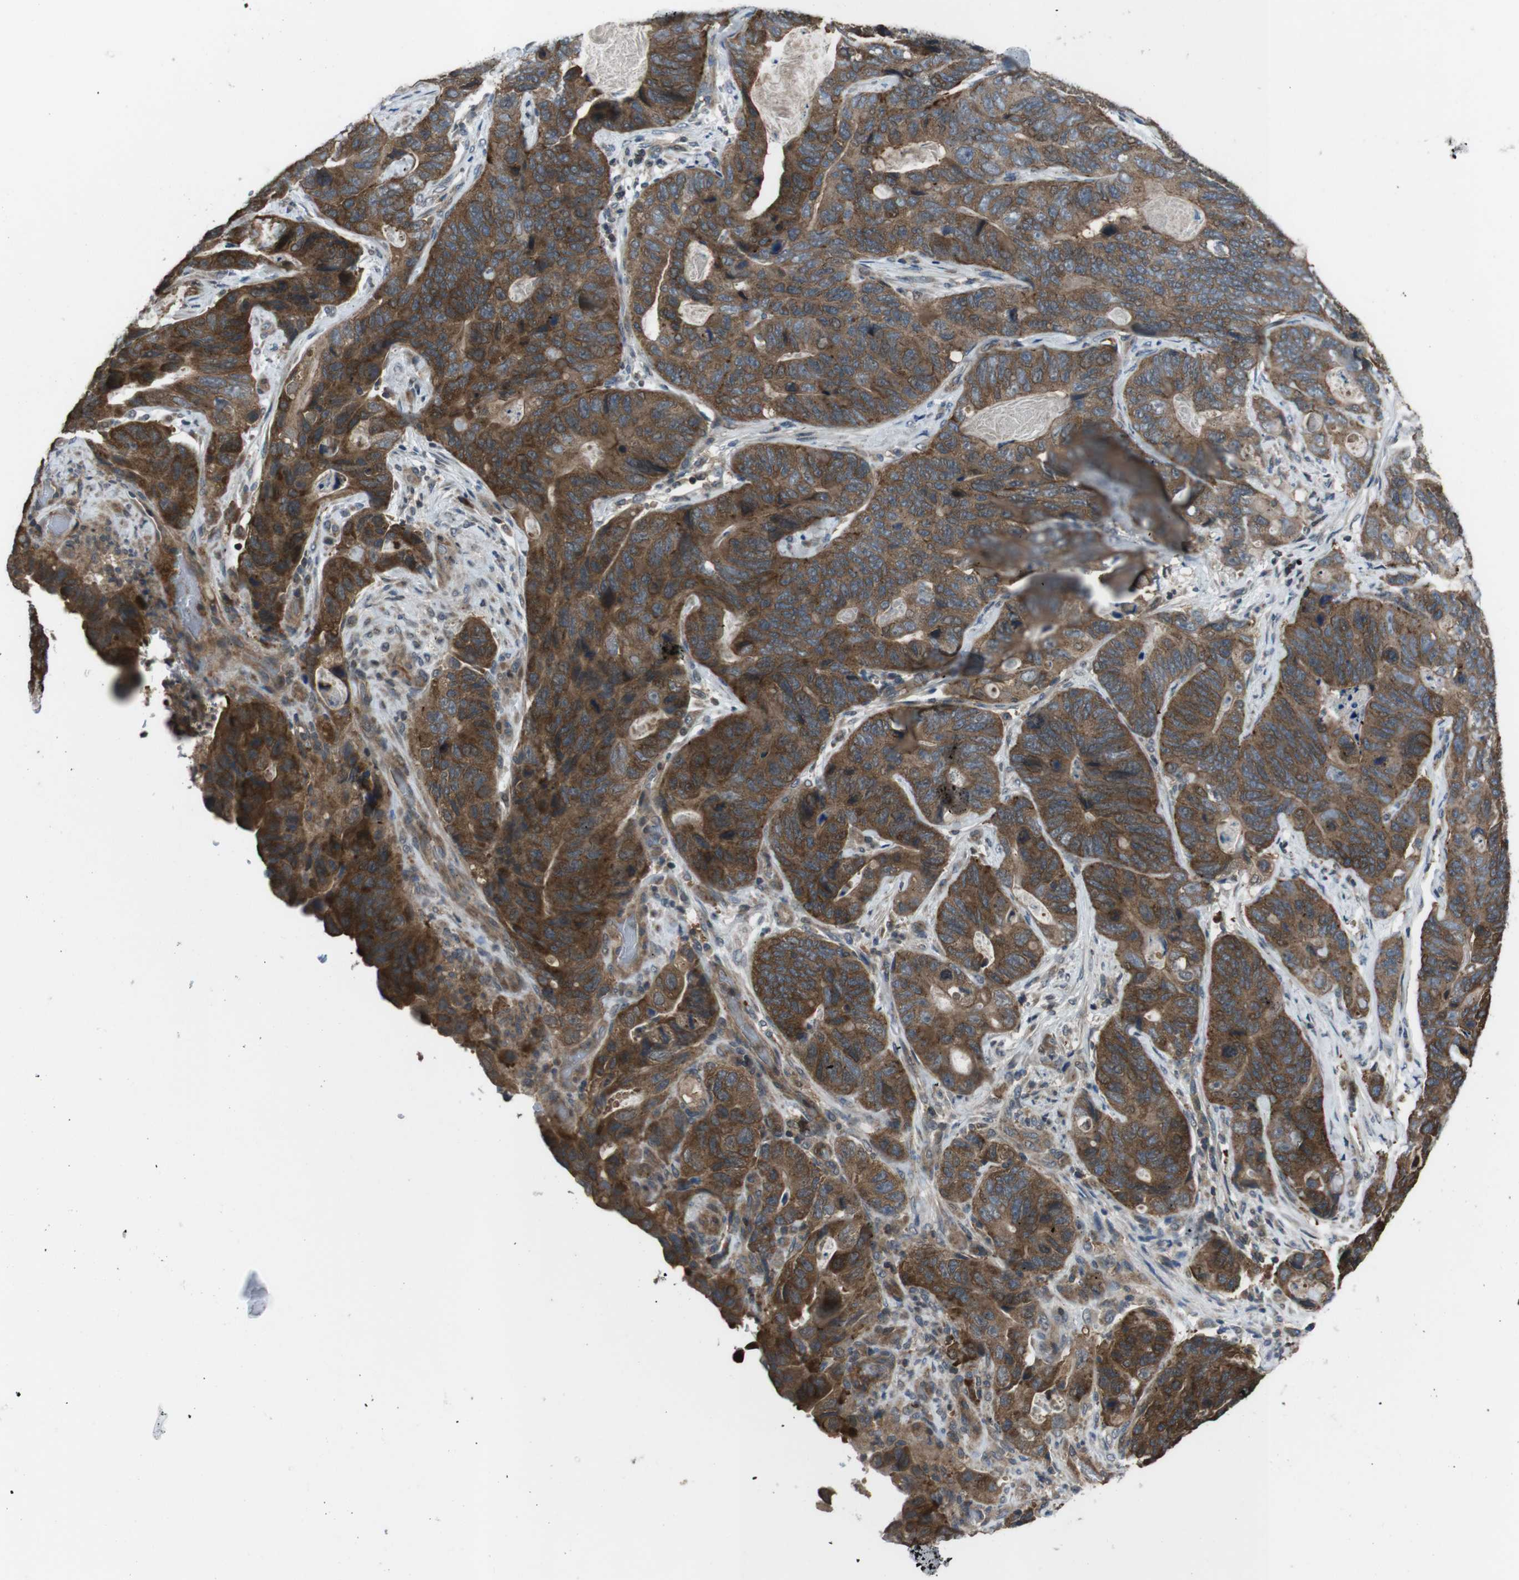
{"staining": {"intensity": "strong", "quantity": ">75%", "location": "cytoplasmic/membranous"}, "tissue": "stomach cancer", "cell_type": "Tumor cells", "image_type": "cancer", "snomed": [{"axis": "morphology", "description": "Adenocarcinoma, NOS"}, {"axis": "topography", "description": "Stomach"}], "caption": "Stomach cancer was stained to show a protein in brown. There is high levels of strong cytoplasmic/membranous staining in approximately >75% of tumor cells.", "gene": "SLC22A23", "patient": {"sex": "female", "age": 89}}